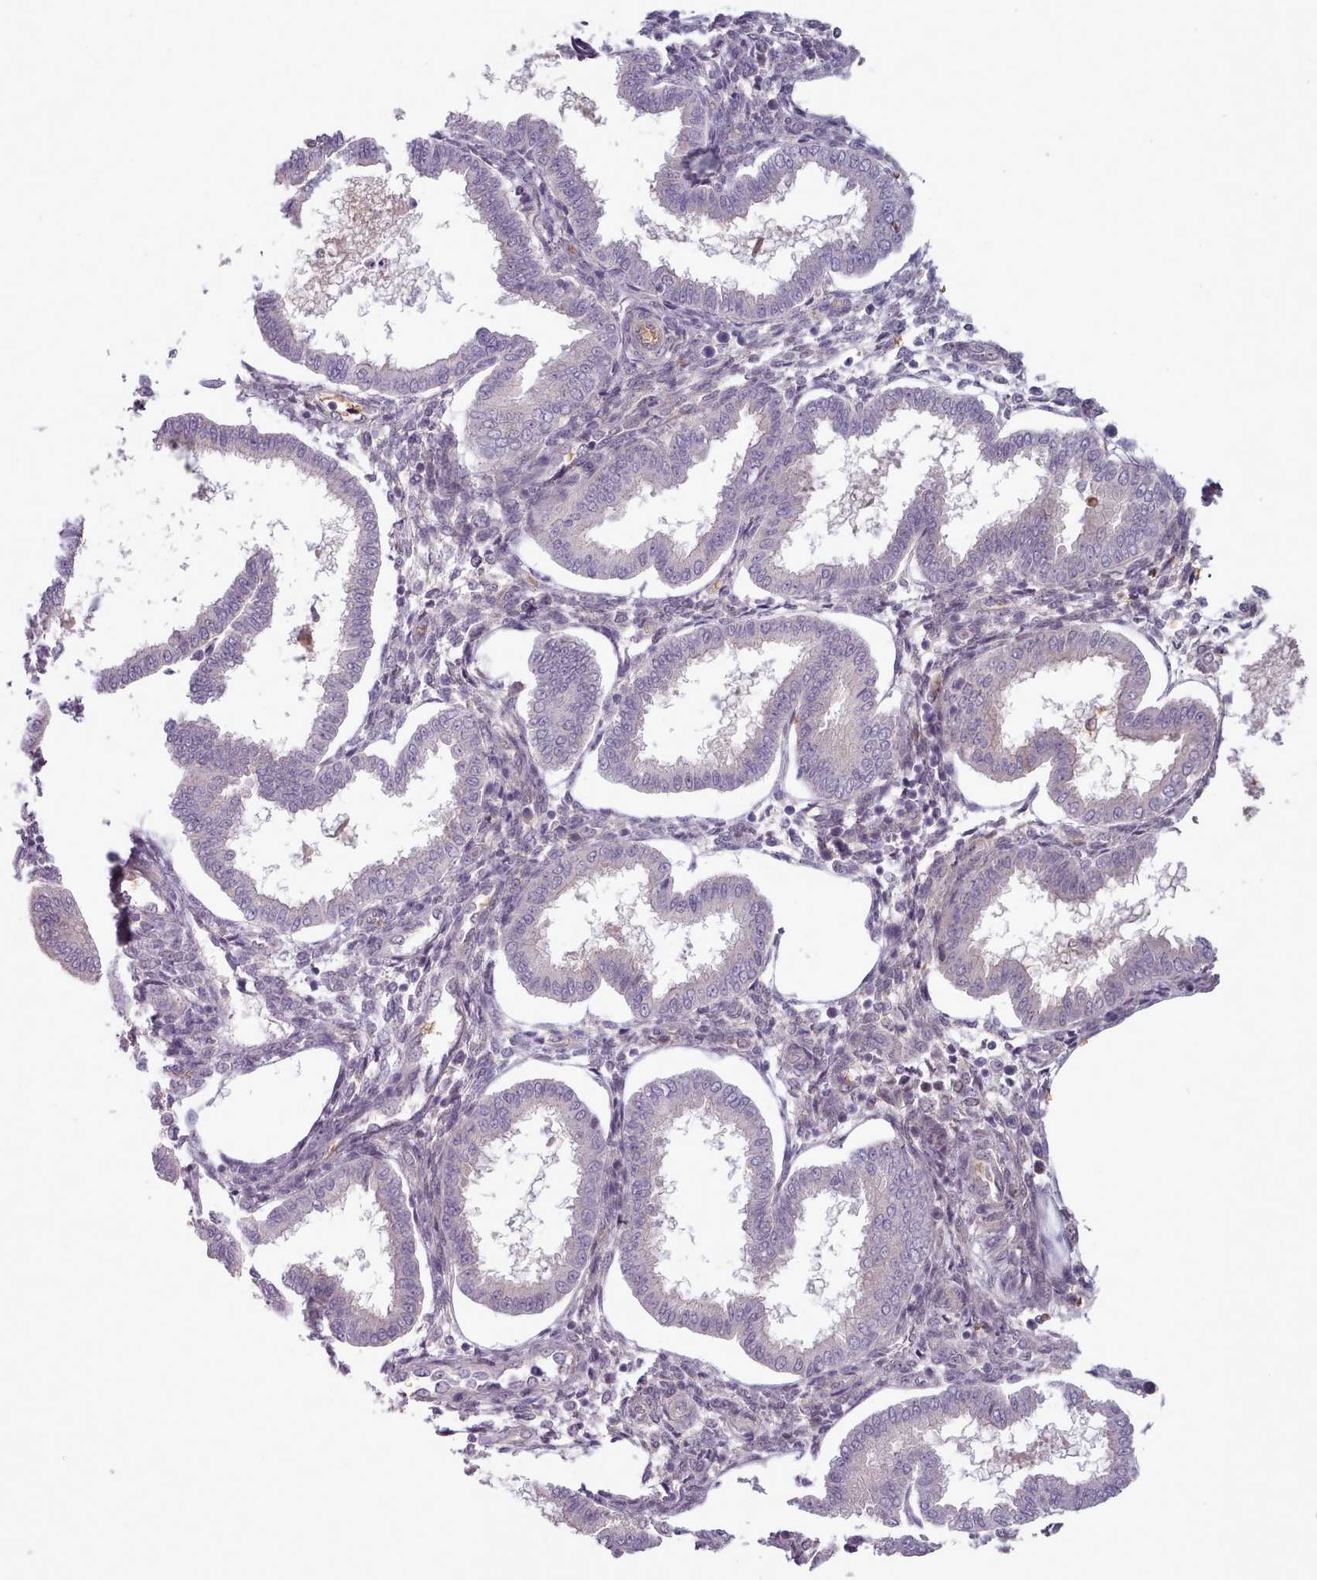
{"staining": {"intensity": "negative", "quantity": "none", "location": "none"}, "tissue": "endometrium", "cell_type": "Cells in endometrial stroma", "image_type": "normal", "snomed": [{"axis": "morphology", "description": "Normal tissue, NOS"}, {"axis": "topography", "description": "Endometrium"}], "caption": "This image is of unremarkable endometrium stained with IHC to label a protein in brown with the nuclei are counter-stained blue. There is no staining in cells in endometrial stroma. (Stains: DAB (3,3'-diaminobenzidine) immunohistochemistry with hematoxylin counter stain, Microscopy: brightfield microscopy at high magnification).", "gene": "CLNS1A", "patient": {"sex": "female", "age": 24}}